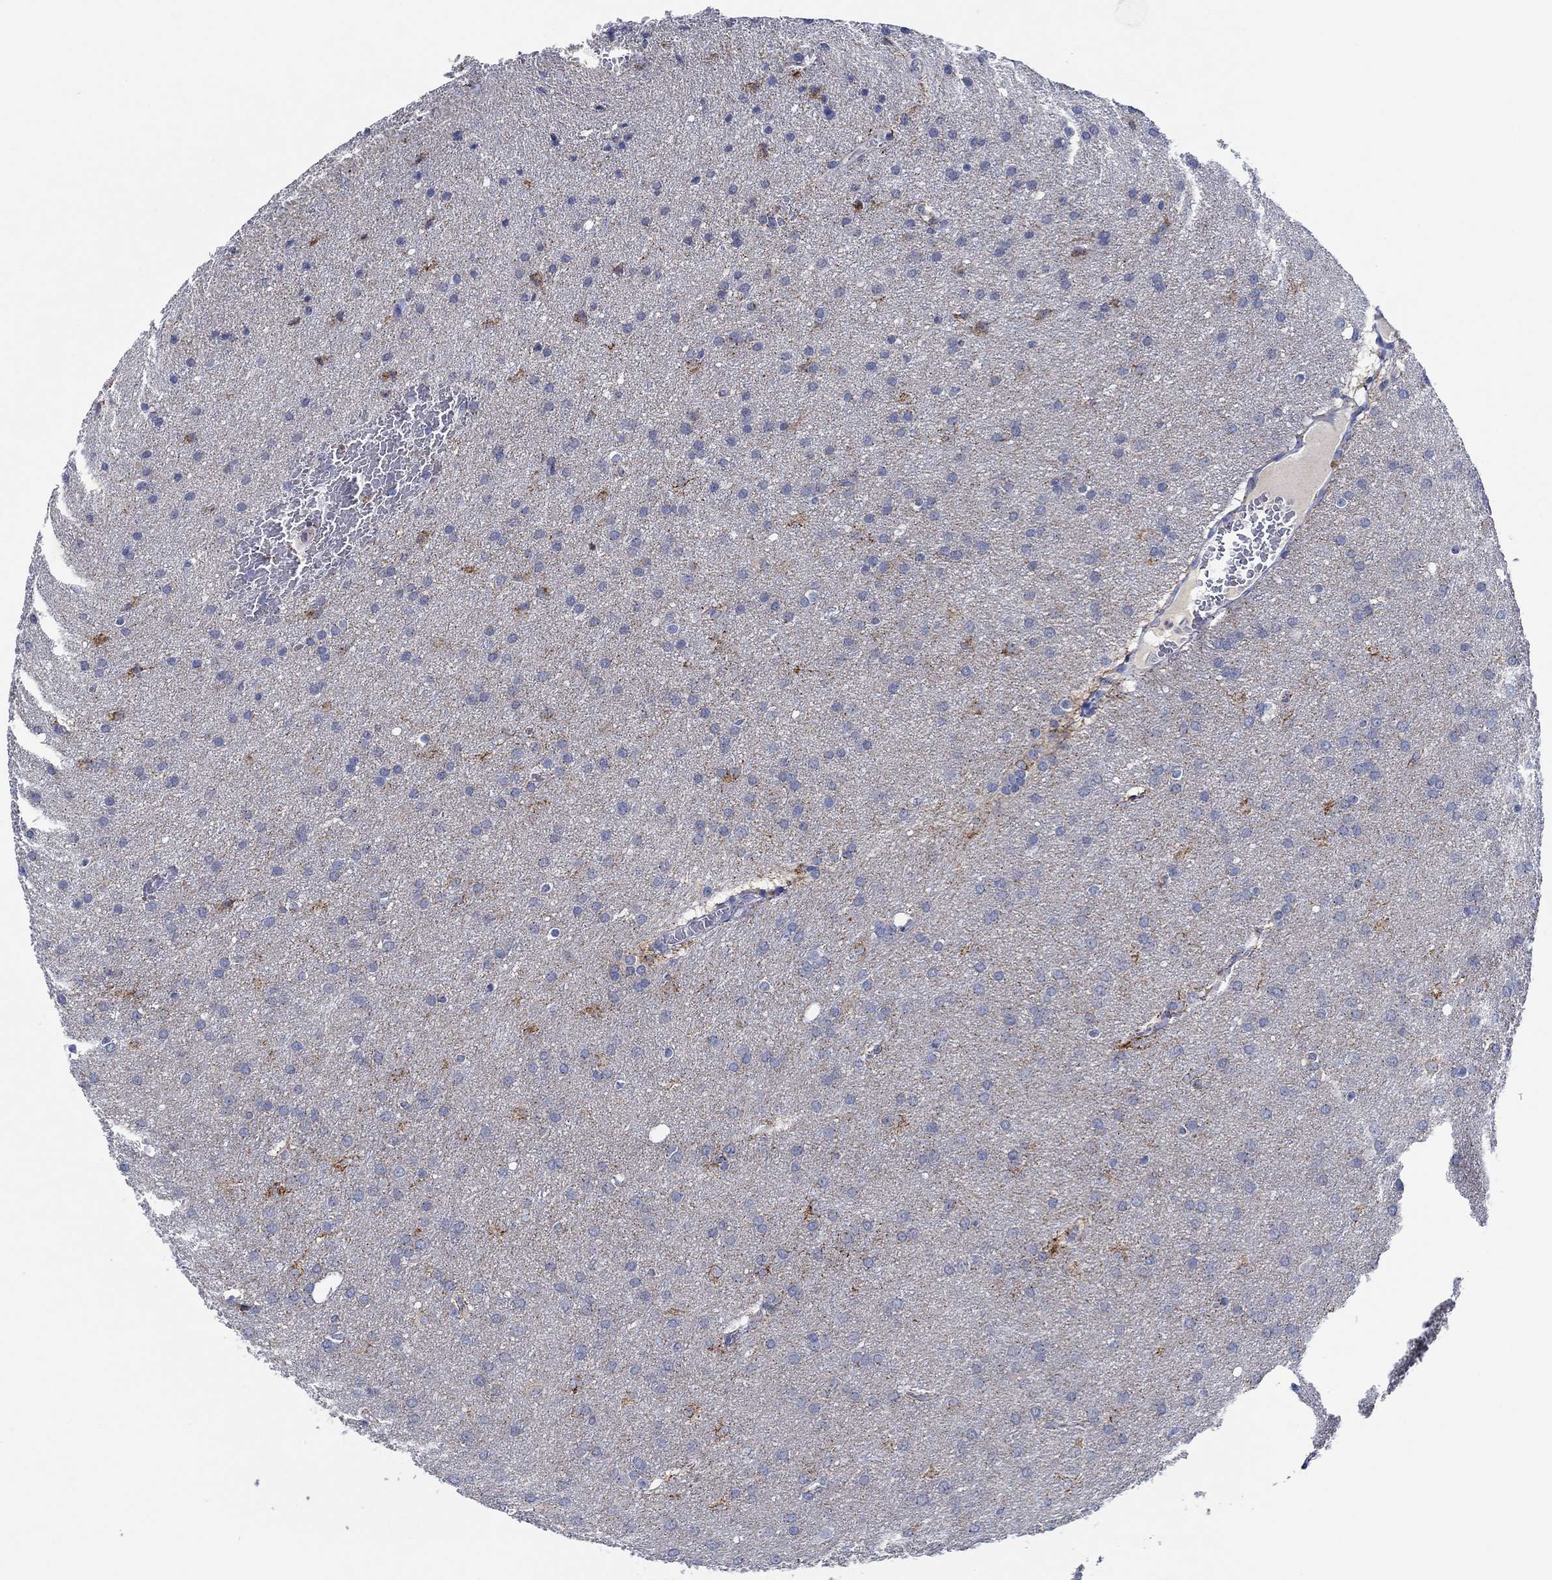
{"staining": {"intensity": "moderate", "quantity": "<25%", "location": "cytoplasmic/membranous"}, "tissue": "glioma", "cell_type": "Tumor cells", "image_type": "cancer", "snomed": [{"axis": "morphology", "description": "Glioma, malignant, Low grade"}, {"axis": "topography", "description": "Brain"}], "caption": "Protein expression analysis of human glioma reveals moderate cytoplasmic/membranous expression in about <25% of tumor cells. (Stains: DAB (3,3'-diaminobenzidine) in brown, nuclei in blue, Microscopy: brightfield microscopy at high magnification).", "gene": "CPM", "patient": {"sex": "female", "age": 32}}